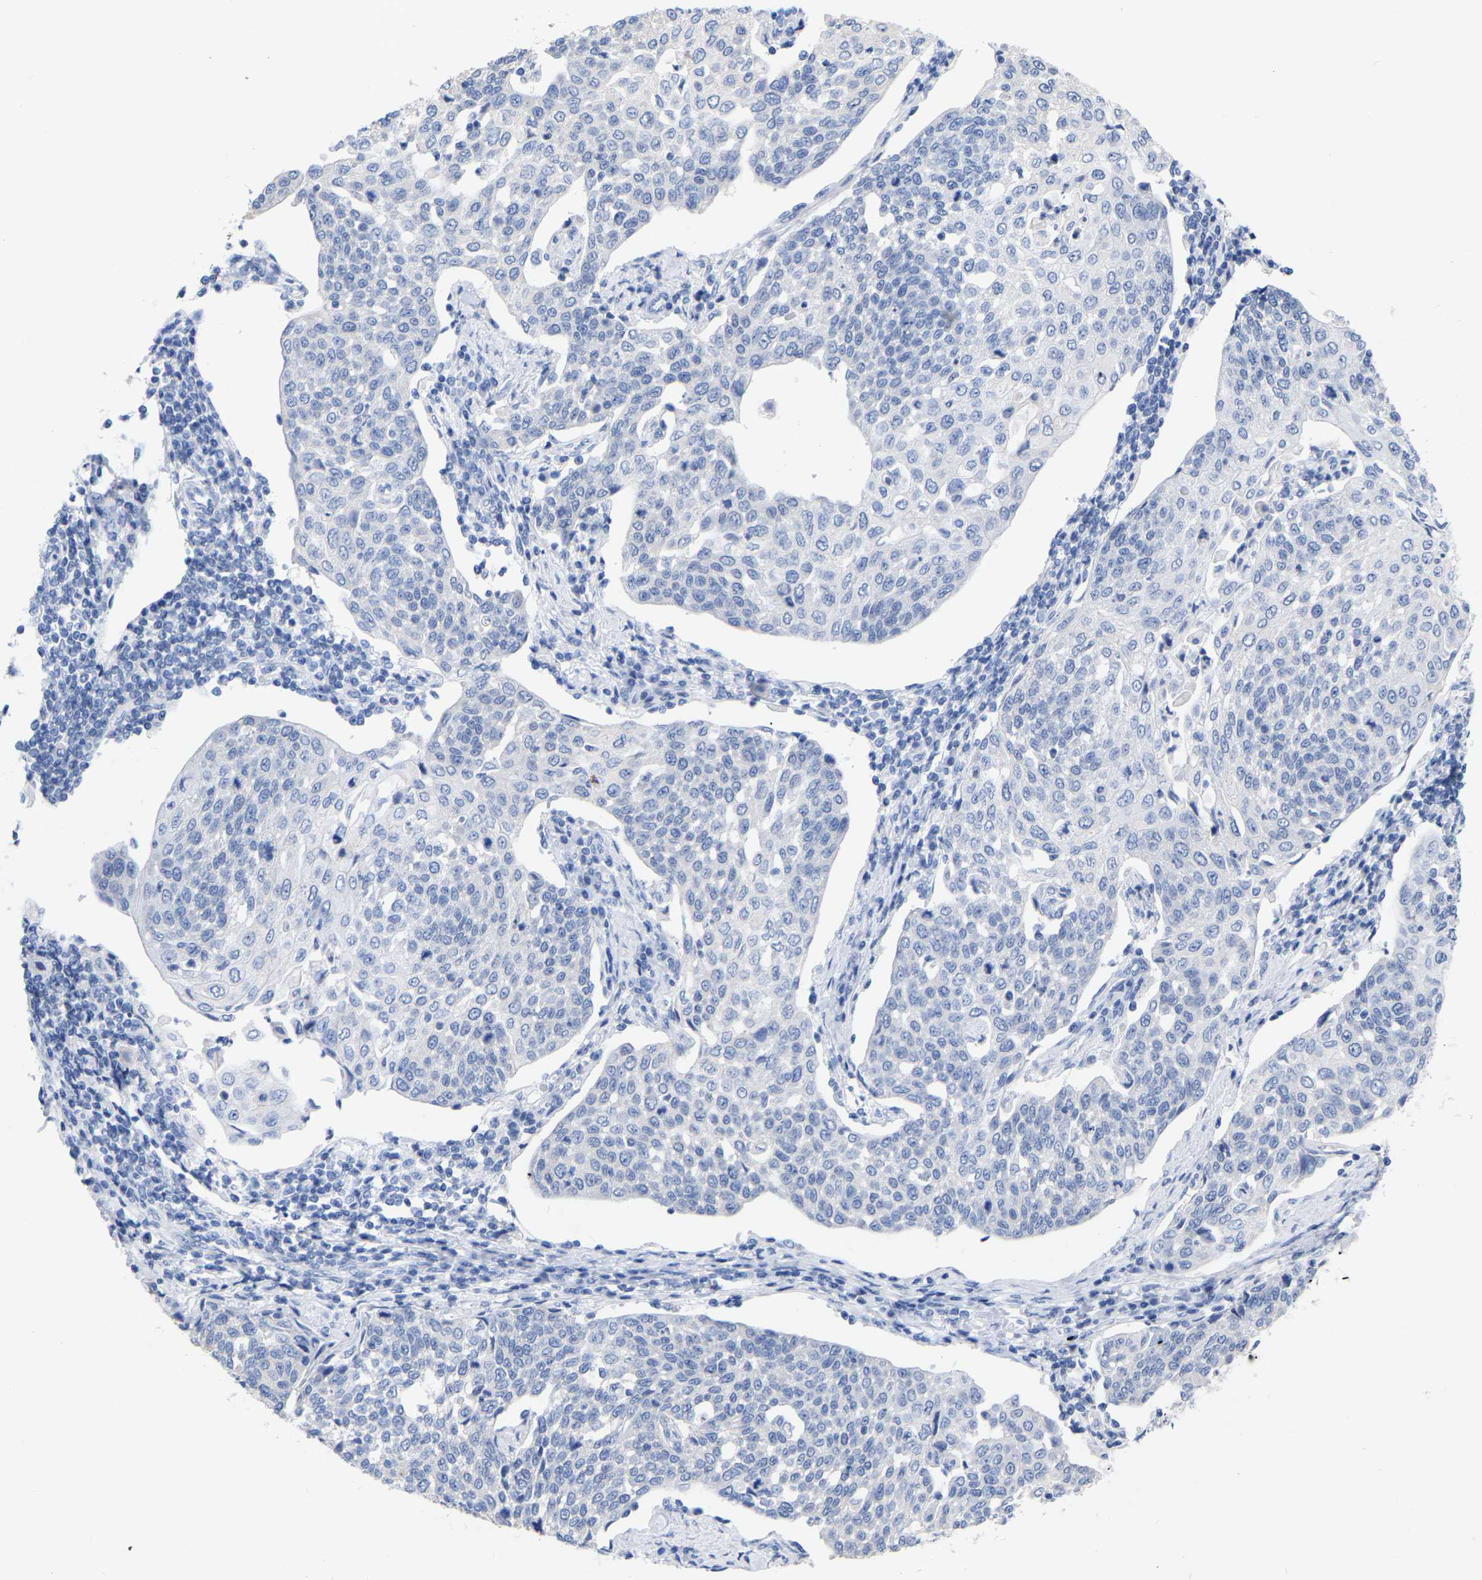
{"staining": {"intensity": "negative", "quantity": "none", "location": "none"}, "tissue": "cervical cancer", "cell_type": "Tumor cells", "image_type": "cancer", "snomed": [{"axis": "morphology", "description": "Squamous cell carcinoma, NOS"}, {"axis": "topography", "description": "Cervix"}], "caption": "Immunohistochemistry of human cervical cancer (squamous cell carcinoma) displays no positivity in tumor cells.", "gene": "ZNF629", "patient": {"sex": "female", "age": 34}}